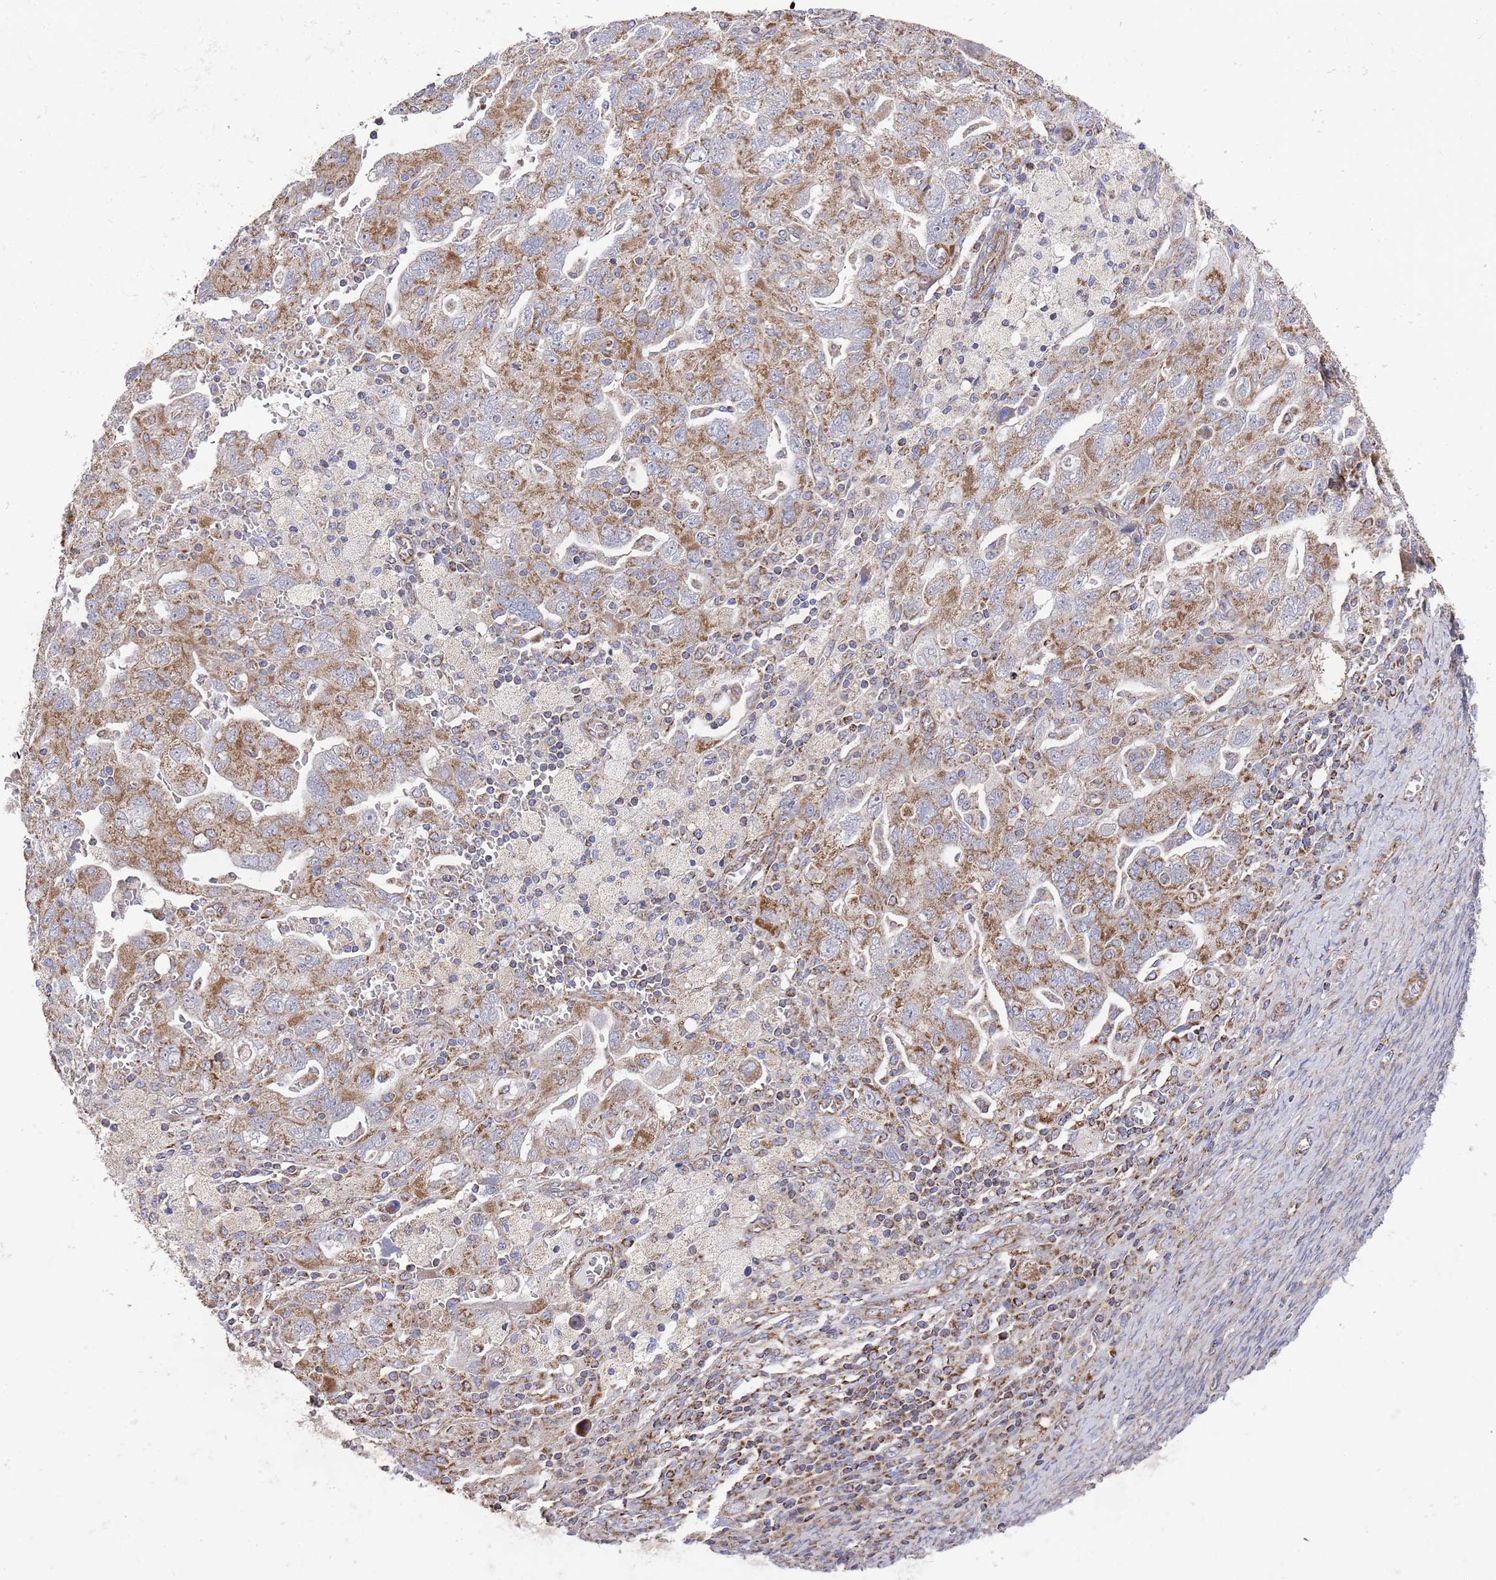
{"staining": {"intensity": "moderate", "quantity": ">75%", "location": "cytoplasmic/membranous"}, "tissue": "ovarian cancer", "cell_type": "Tumor cells", "image_type": "cancer", "snomed": [{"axis": "morphology", "description": "Carcinoma, NOS"}, {"axis": "morphology", "description": "Cystadenocarcinoma, serous, NOS"}, {"axis": "topography", "description": "Ovary"}], "caption": "High-power microscopy captured an IHC micrograph of carcinoma (ovarian), revealing moderate cytoplasmic/membranous staining in about >75% of tumor cells.", "gene": "WDFY3", "patient": {"sex": "female", "age": 69}}